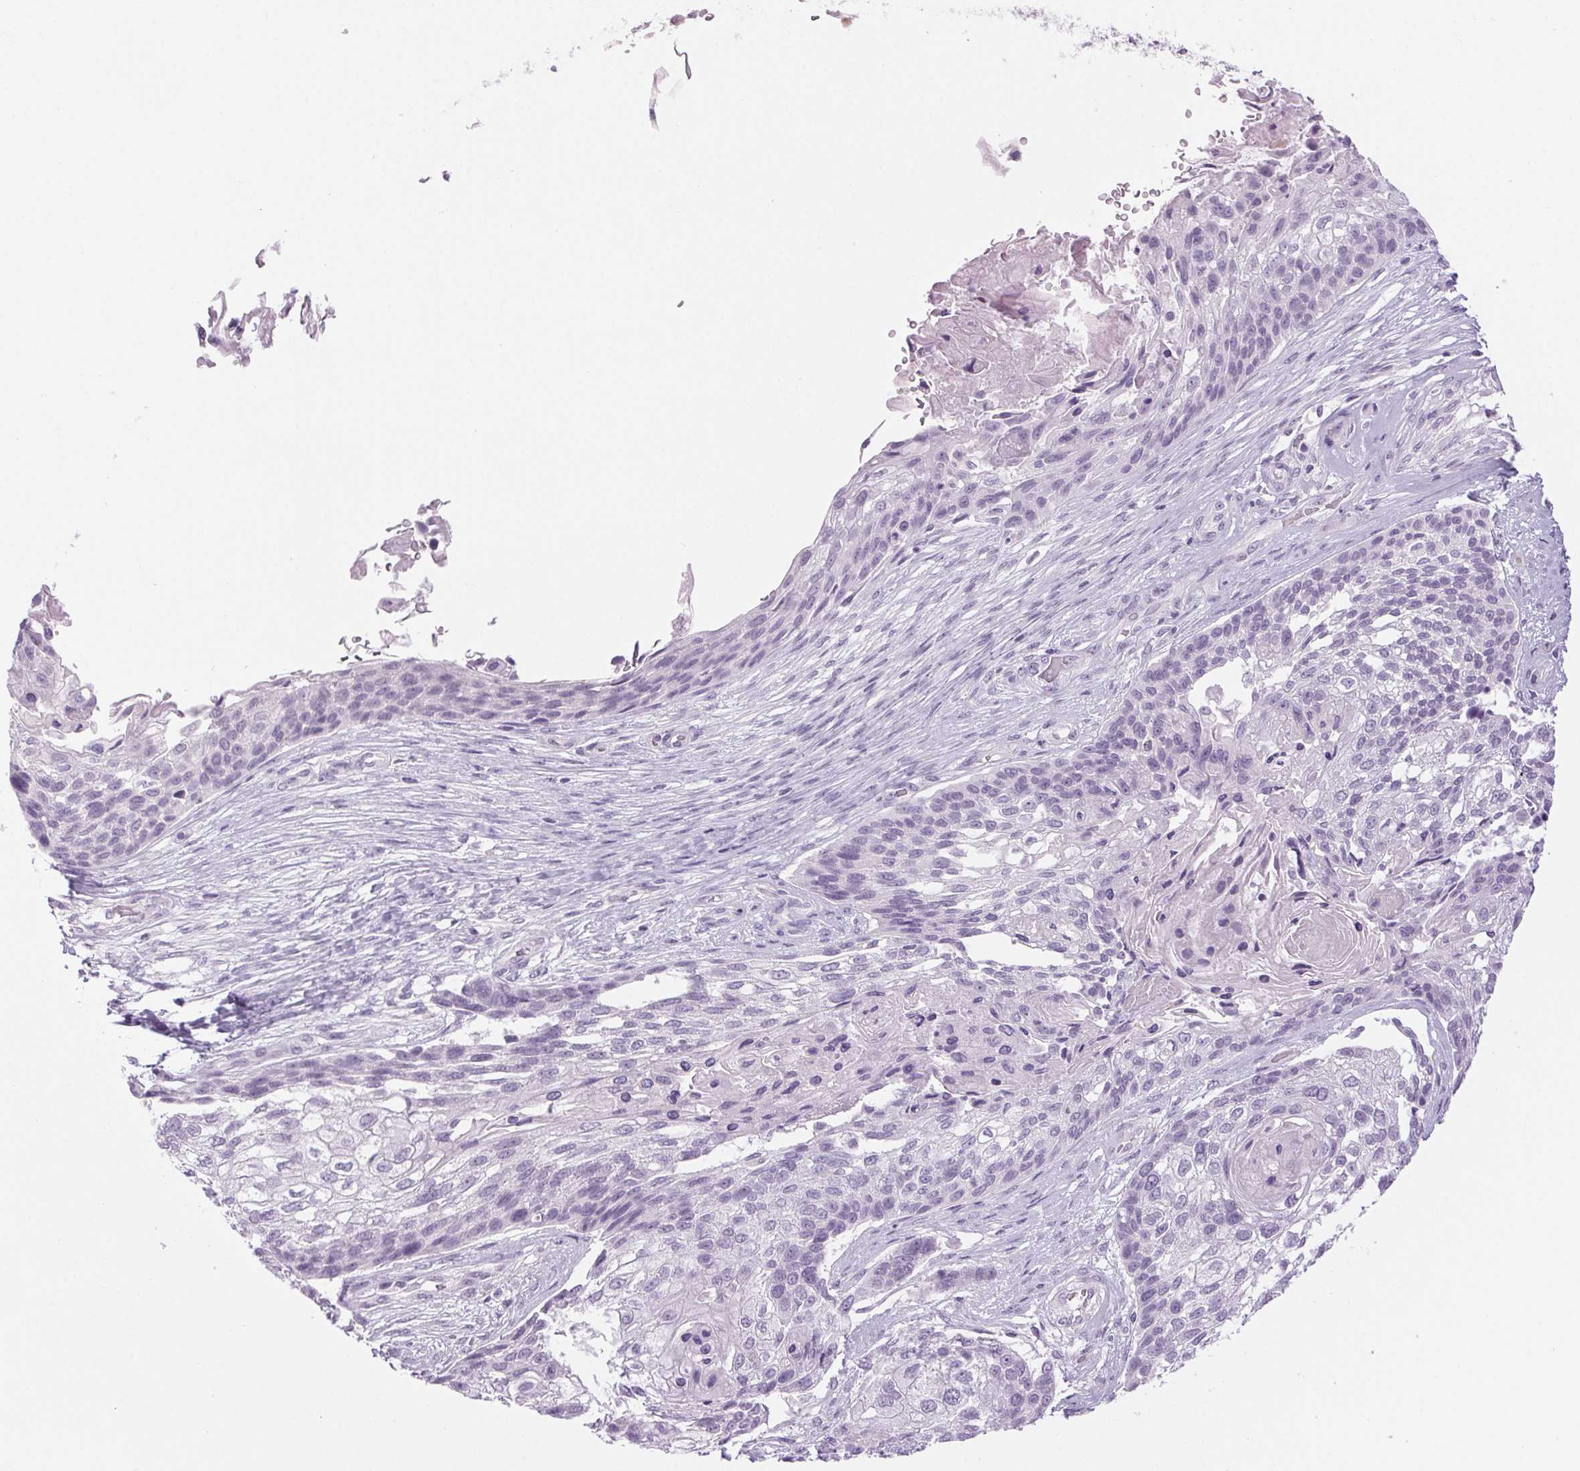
{"staining": {"intensity": "negative", "quantity": "none", "location": "none"}, "tissue": "lung cancer", "cell_type": "Tumor cells", "image_type": "cancer", "snomed": [{"axis": "morphology", "description": "Squamous cell carcinoma, NOS"}, {"axis": "topography", "description": "Lung"}], "caption": "Immunohistochemistry histopathology image of human lung cancer stained for a protein (brown), which exhibits no positivity in tumor cells.", "gene": "SLC6A19", "patient": {"sex": "male", "age": 69}}